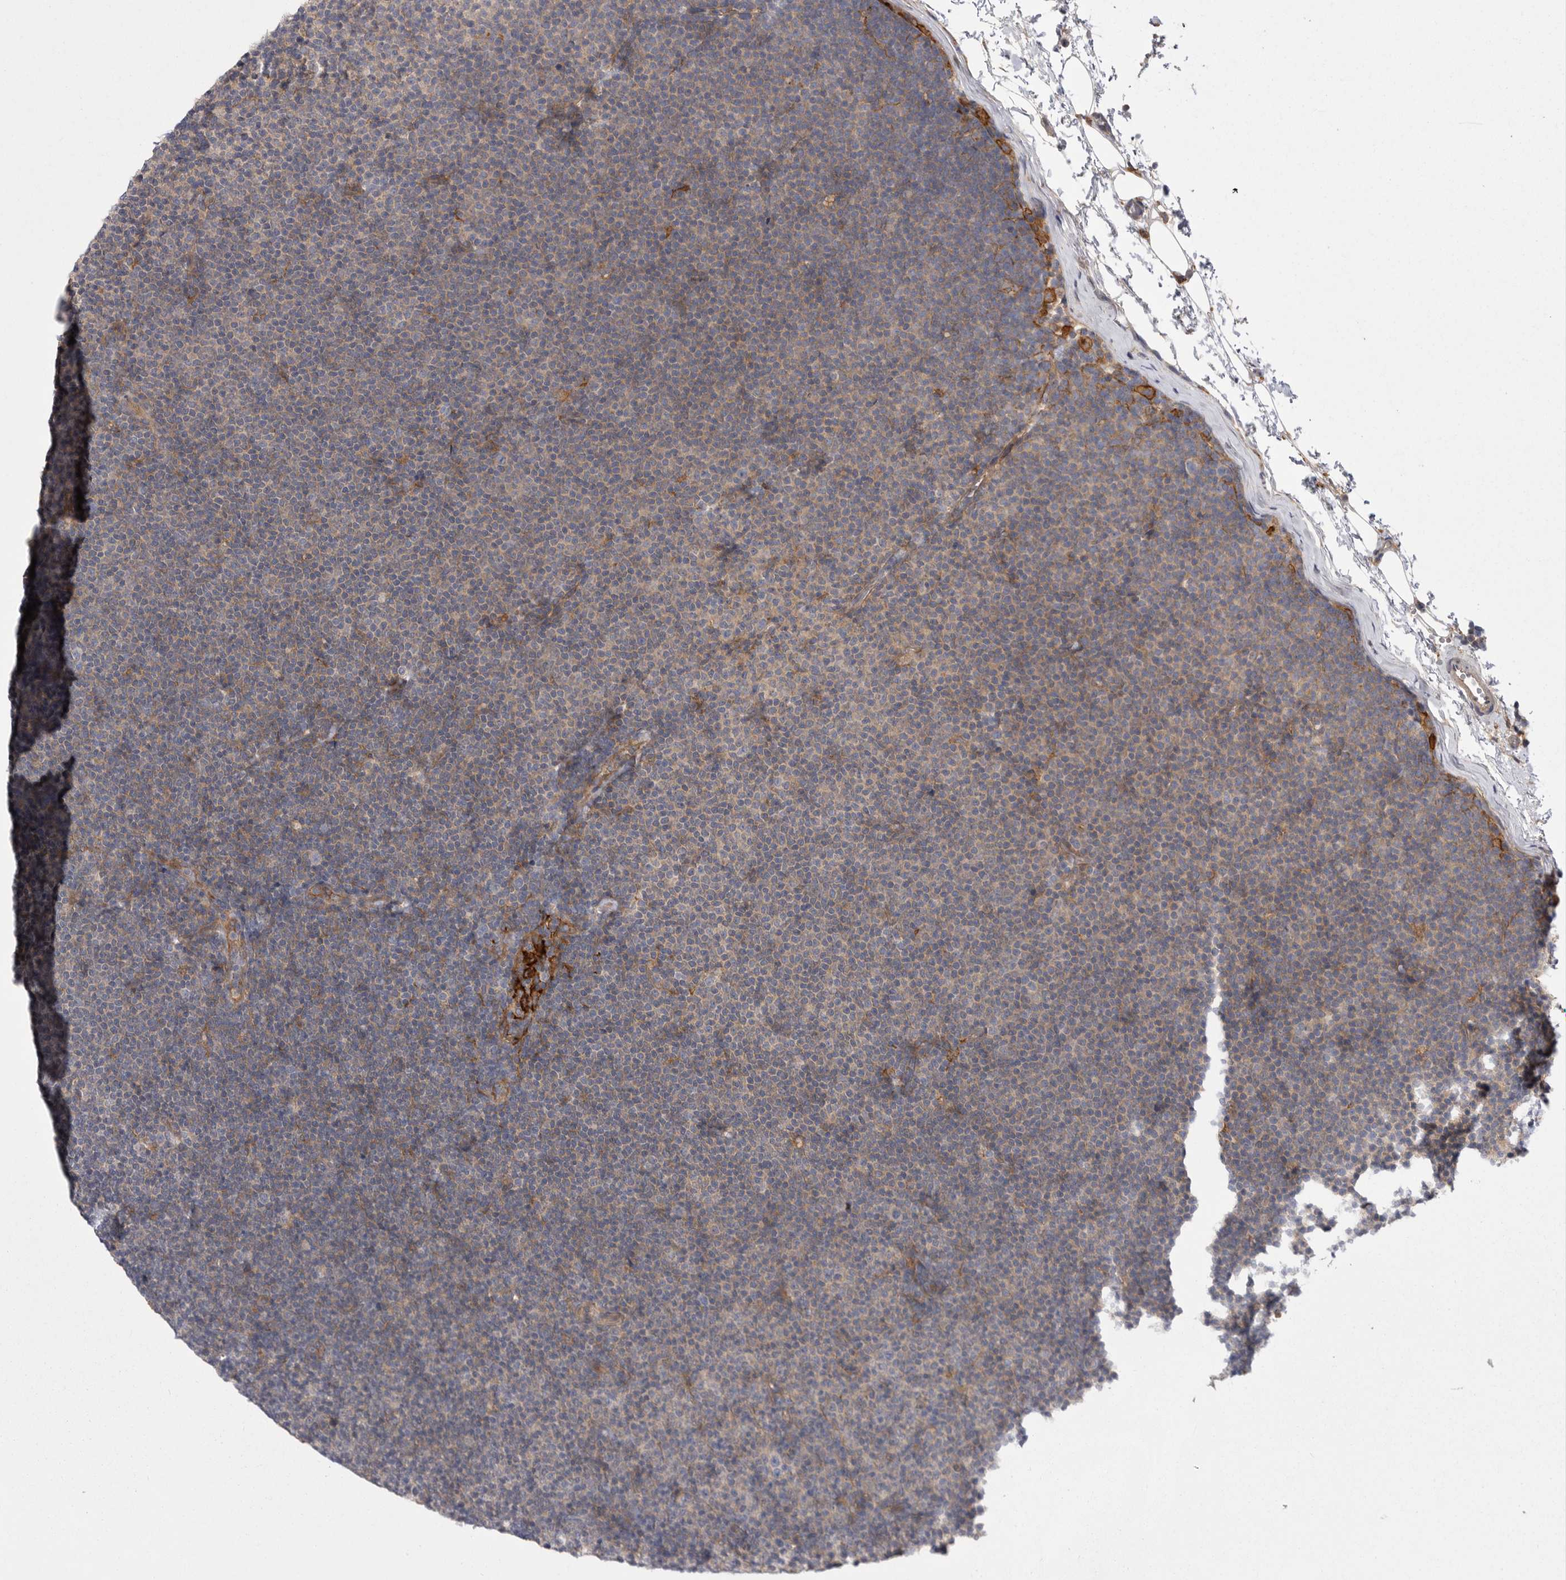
{"staining": {"intensity": "weak", "quantity": "<25%", "location": "cytoplasmic/membranous"}, "tissue": "lymphoma", "cell_type": "Tumor cells", "image_type": "cancer", "snomed": [{"axis": "morphology", "description": "Malignant lymphoma, non-Hodgkin's type, Low grade"}, {"axis": "topography", "description": "Lymph node"}], "caption": "High magnification brightfield microscopy of lymphoma stained with DAB (brown) and counterstained with hematoxylin (blue): tumor cells show no significant positivity.", "gene": "OSBPL9", "patient": {"sex": "female", "age": 53}}